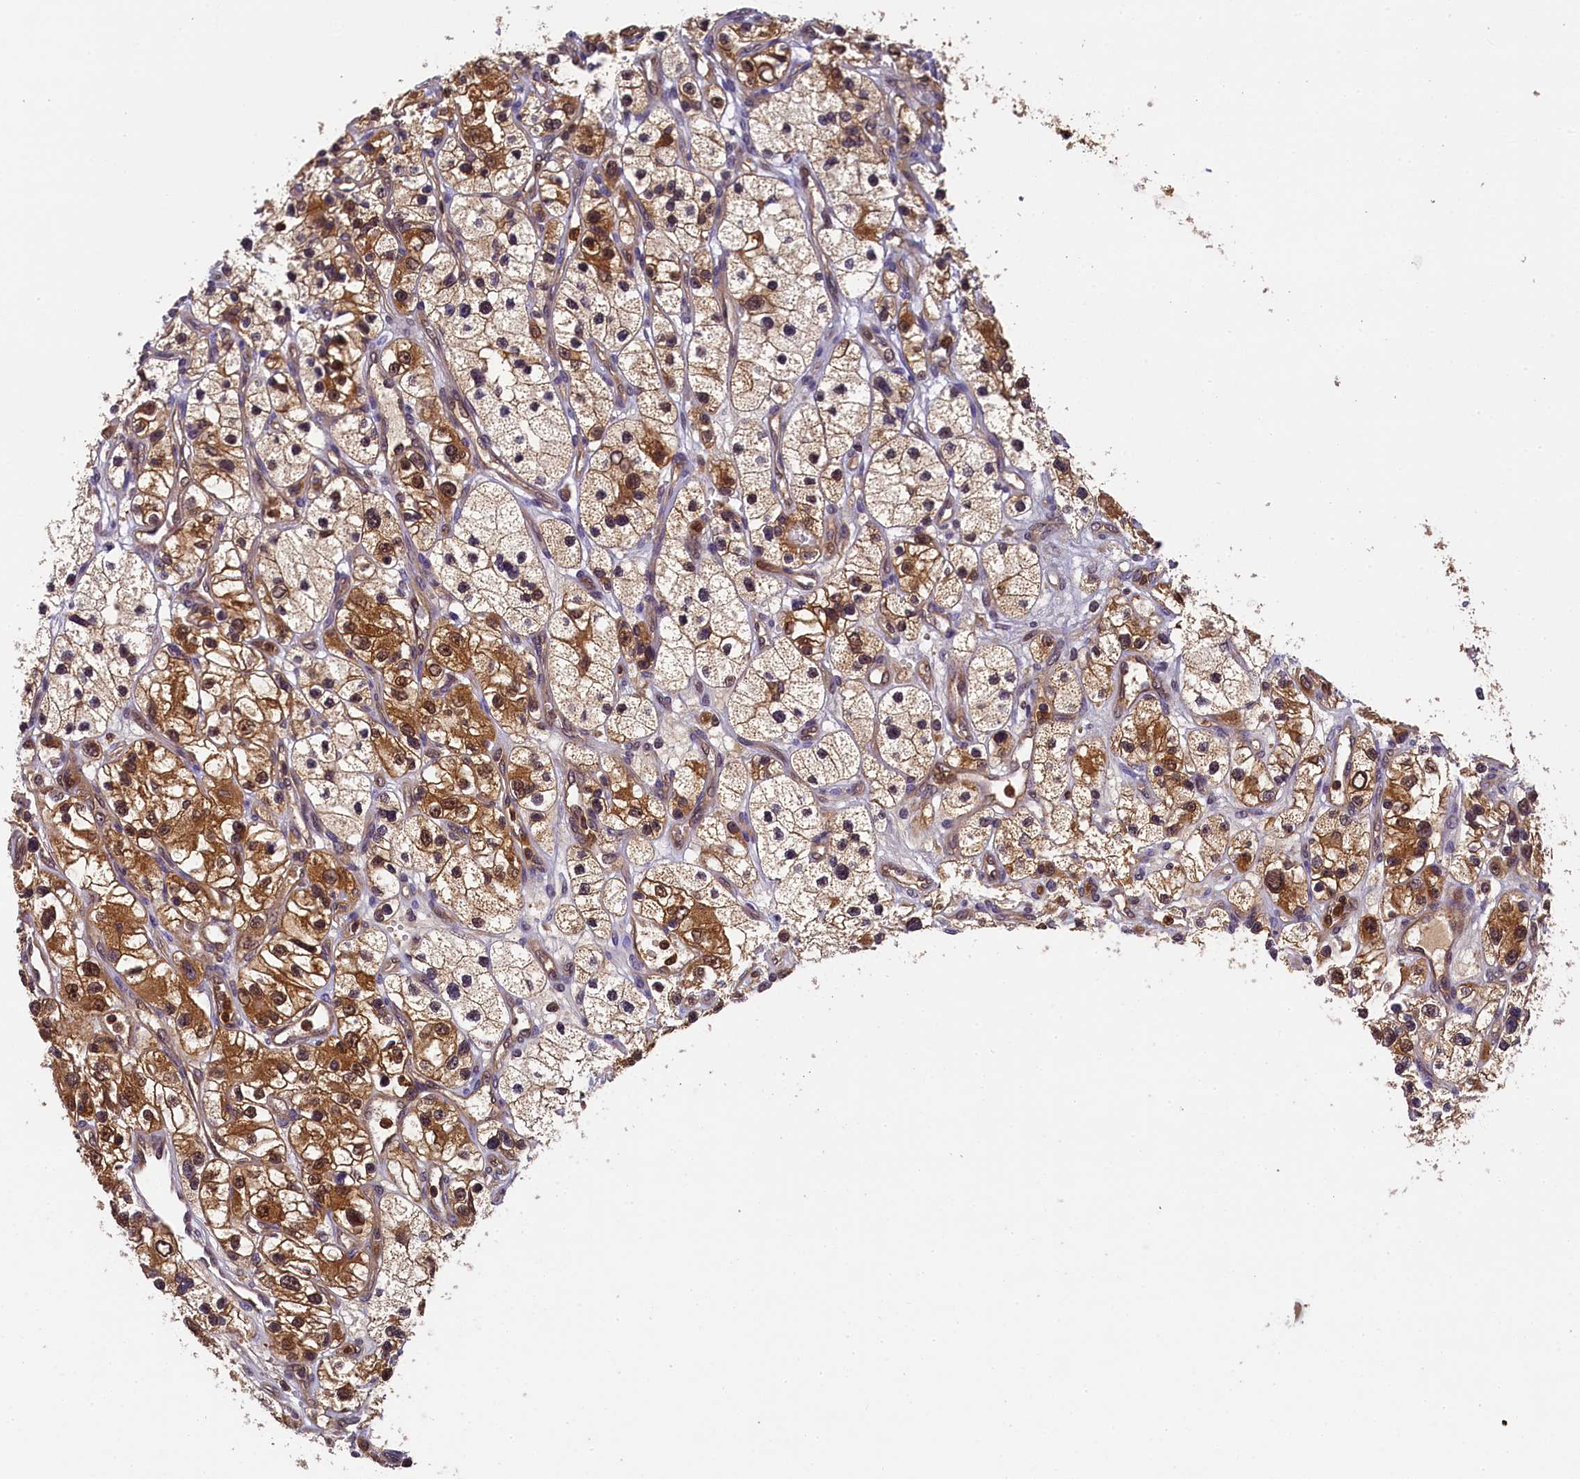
{"staining": {"intensity": "moderate", "quantity": ">75%", "location": "cytoplasmic/membranous,nuclear"}, "tissue": "renal cancer", "cell_type": "Tumor cells", "image_type": "cancer", "snomed": [{"axis": "morphology", "description": "Adenocarcinoma, NOS"}, {"axis": "topography", "description": "Kidney"}], "caption": "There is medium levels of moderate cytoplasmic/membranous and nuclear staining in tumor cells of renal cancer (adenocarcinoma), as demonstrated by immunohistochemical staining (brown color).", "gene": "EIF6", "patient": {"sex": "female", "age": 57}}